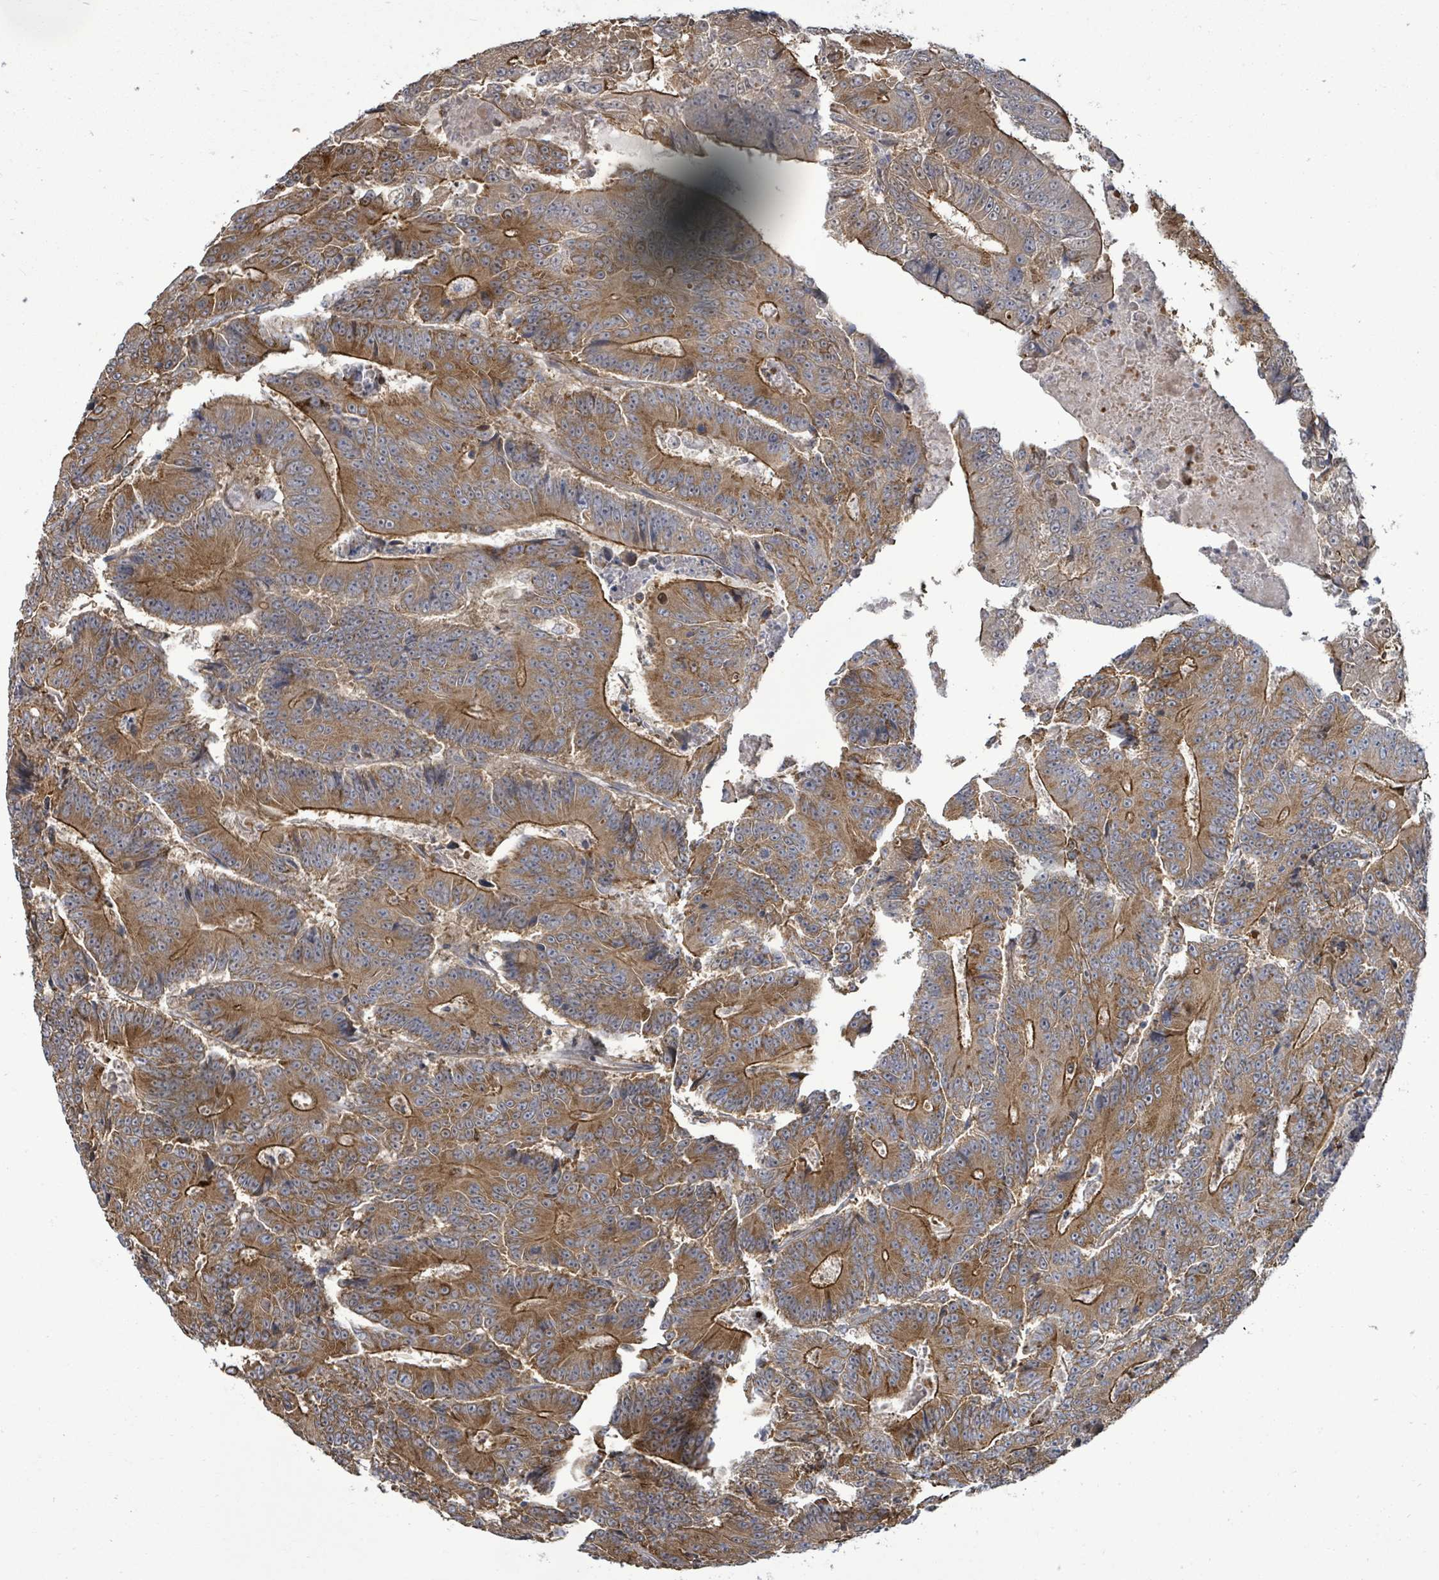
{"staining": {"intensity": "strong", "quantity": ">75%", "location": "cytoplasmic/membranous"}, "tissue": "colorectal cancer", "cell_type": "Tumor cells", "image_type": "cancer", "snomed": [{"axis": "morphology", "description": "Adenocarcinoma, NOS"}, {"axis": "topography", "description": "Colon"}], "caption": "This is a photomicrograph of IHC staining of colorectal adenocarcinoma, which shows strong expression in the cytoplasmic/membranous of tumor cells.", "gene": "KBTBD11", "patient": {"sex": "male", "age": 83}}